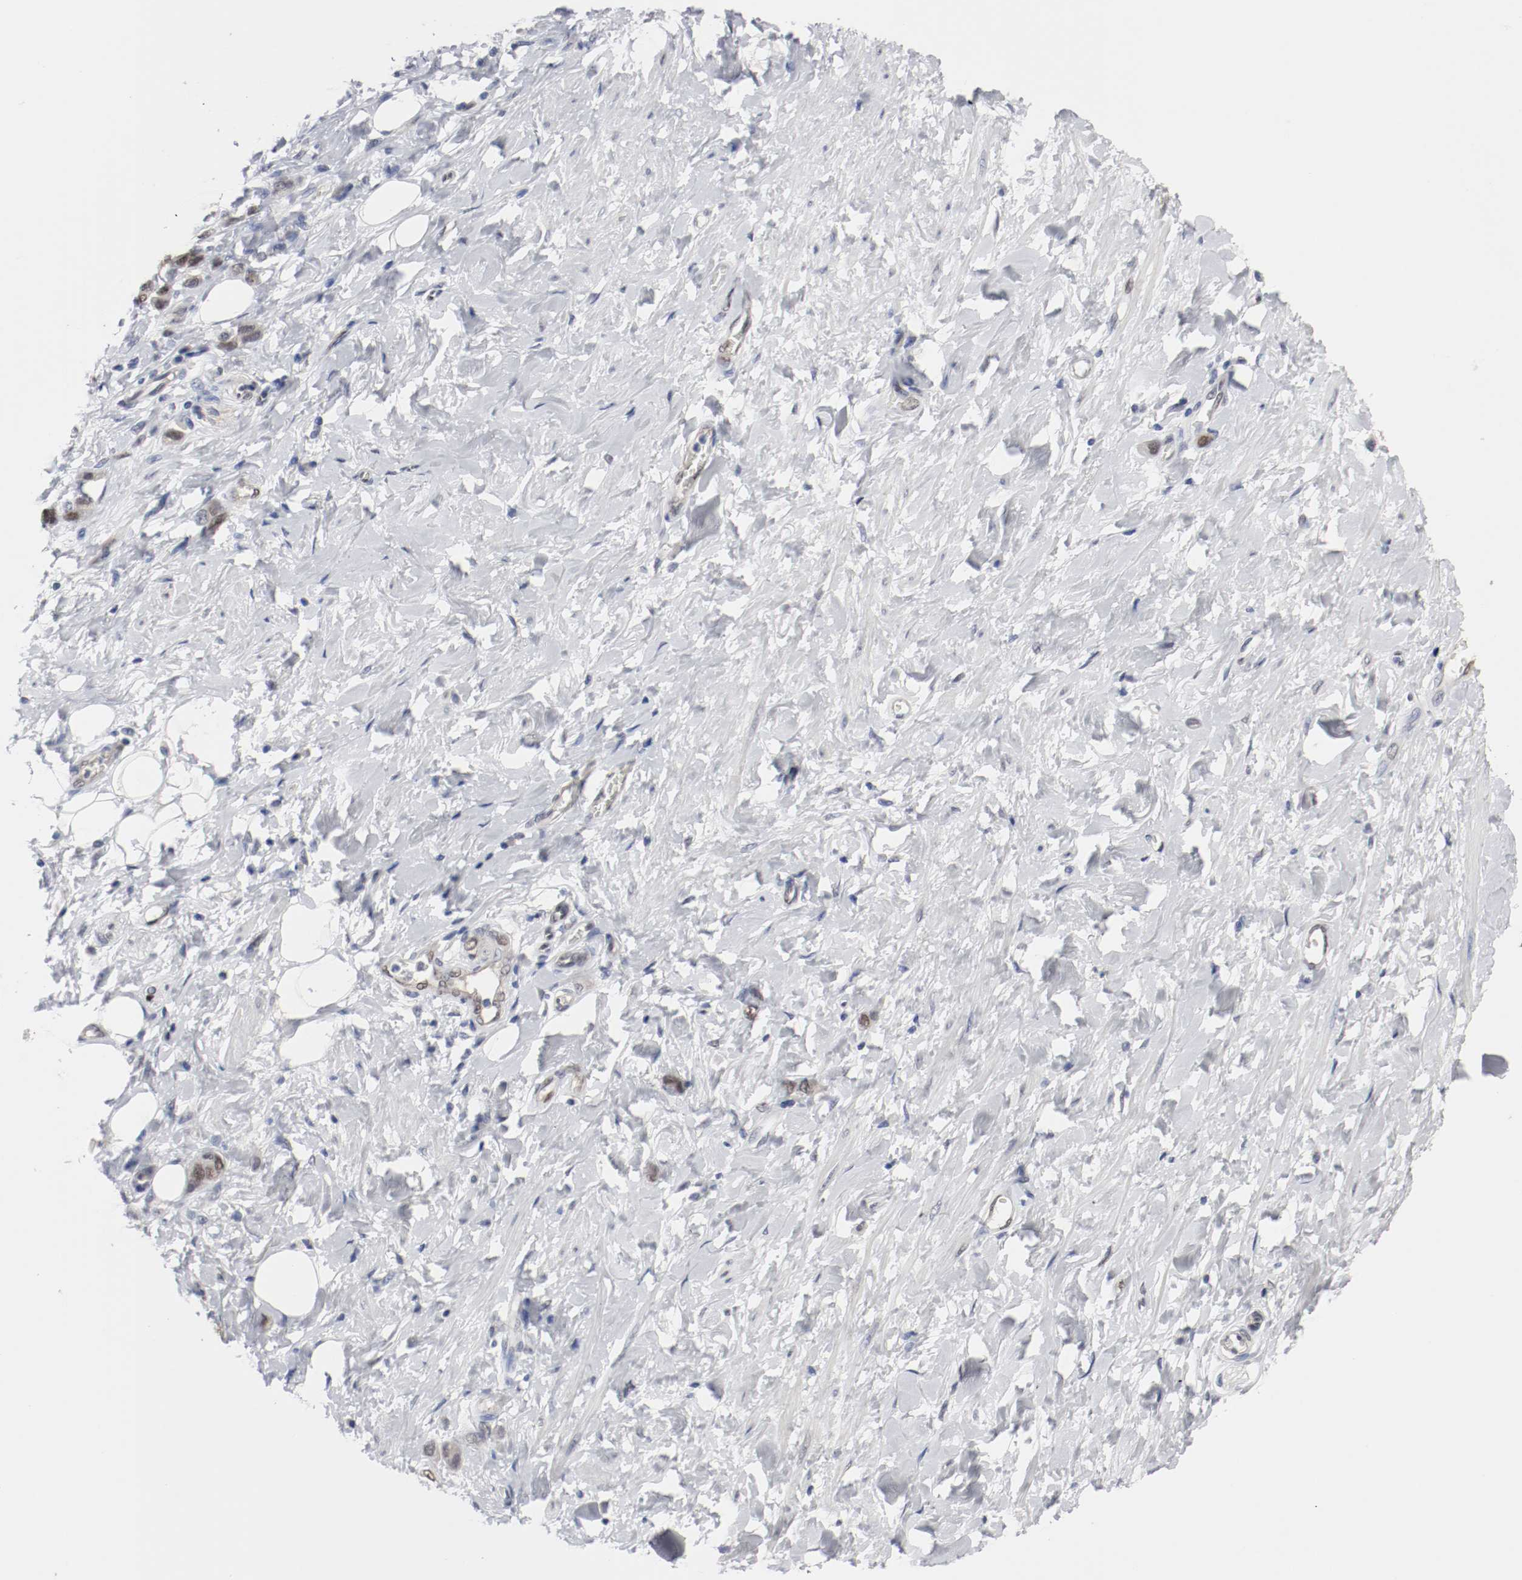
{"staining": {"intensity": "moderate", "quantity": ">75%", "location": "nuclear"}, "tissue": "stomach cancer", "cell_type": "Tumor cells", "image_type": "cancer", "snomed": [{"axis": "morphology", "description": "Adenocarcinoma, NOS"}, {"axis": "topography", "description": "Stomach"}], "caption": "This micrograph demonstrates immunohistochemistry staining of human adenocarcinoma (stomach), with medium moderate nuclear staining in approximately >75% of tumor cells.", "gene": "FOSL2", "patient": {"sex": "male", "age": 82}}